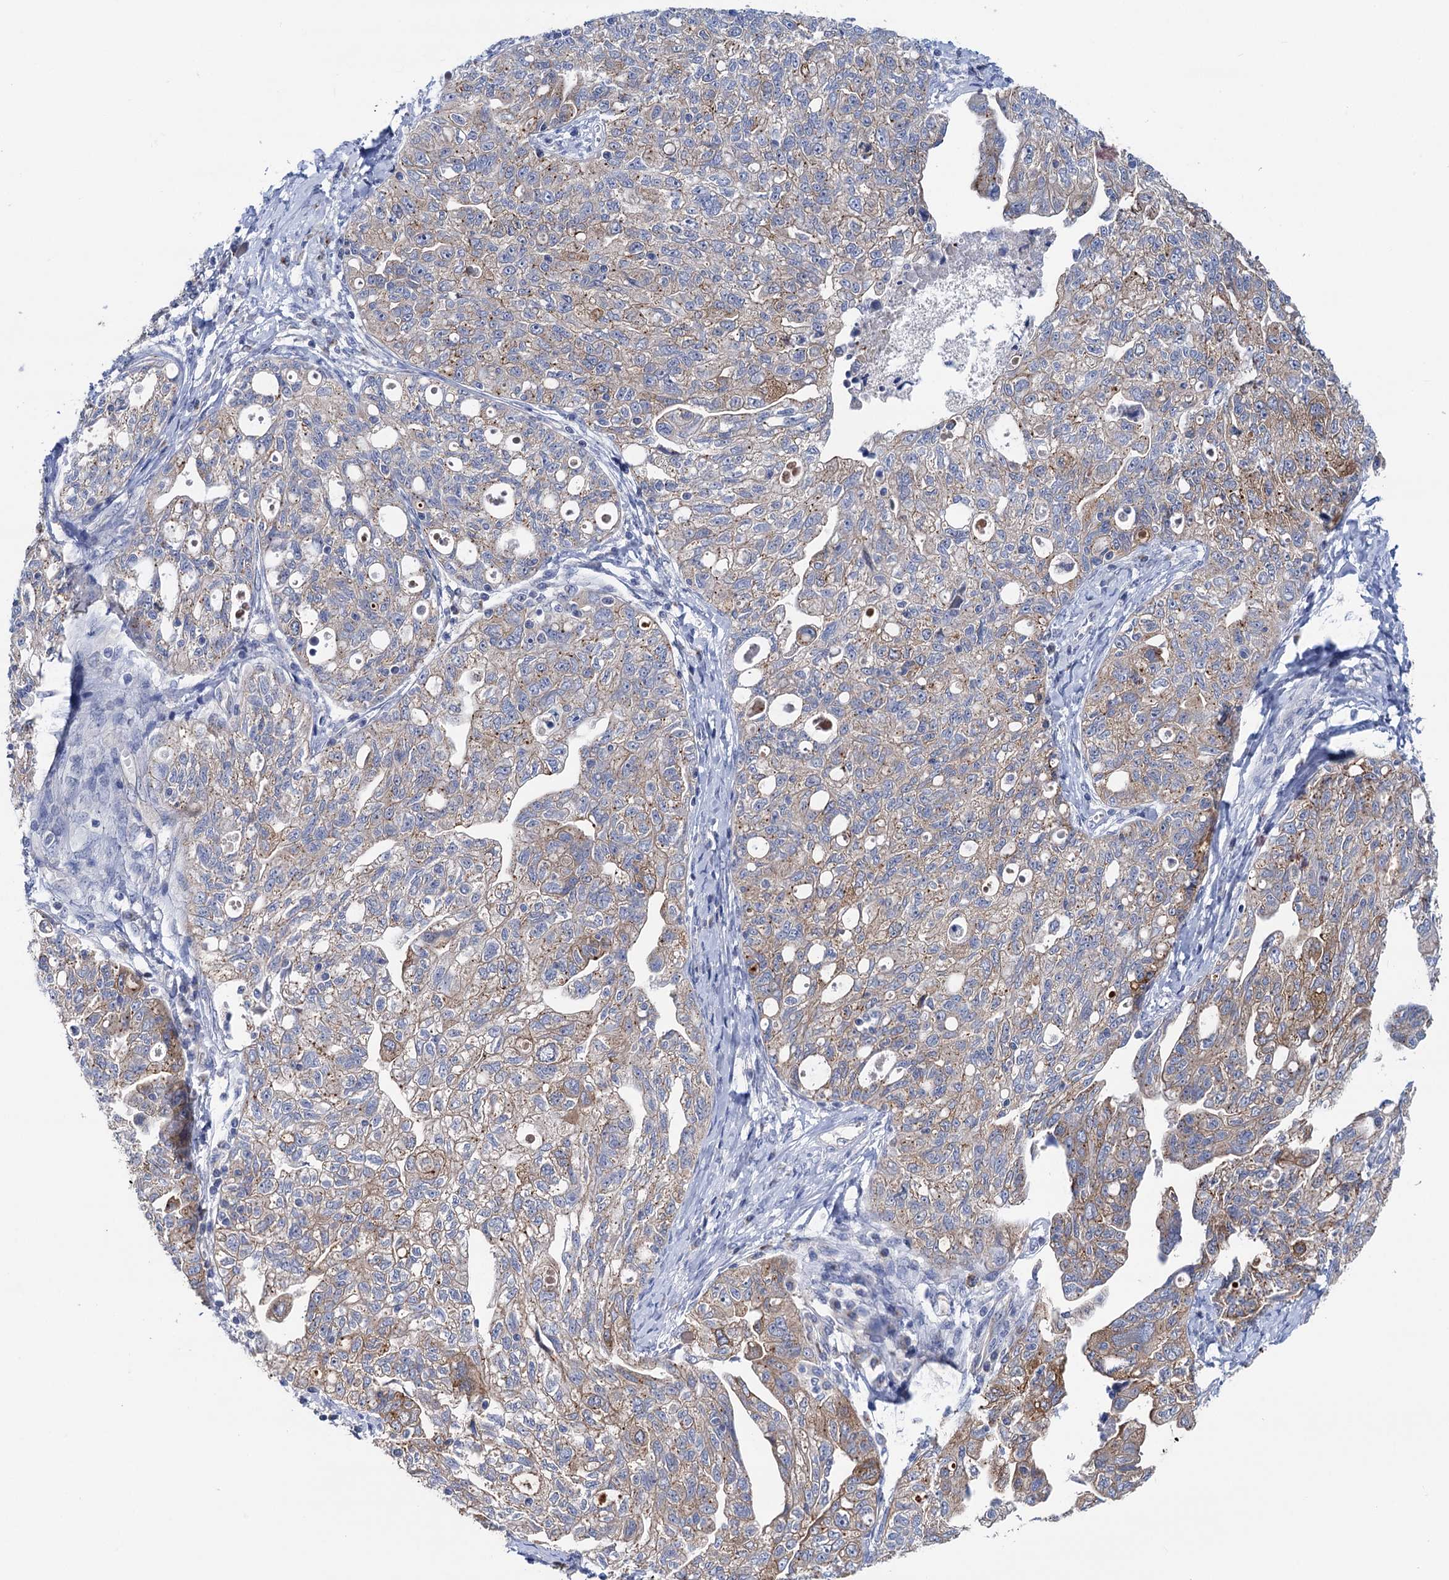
{"staining": {"intensity": "moderate", "quantity": "25%-75%", "location": "cytoplasmic/membranous"}, "tissue": "ovarian cancer", "cell_type": "Tumor cells", "image_type": "cancer", "snomed": [{"axis": "morphology", "description": "Carcinoma, NOS"}, {"axis": "morphology", "description": "Cystadenocarcinoma, serous, NOS"}, {"axis": "topography", "description": "Ovary"}], "caption": "The histopathology image displays staining of ovarian serous cystadenocarcinoma, revealing moderate cytoplasmic/membranous protein expression (brown color) within tumor cells.", "gene": "ZNRD2", "patient": {"sex": "female", "age": 69}}